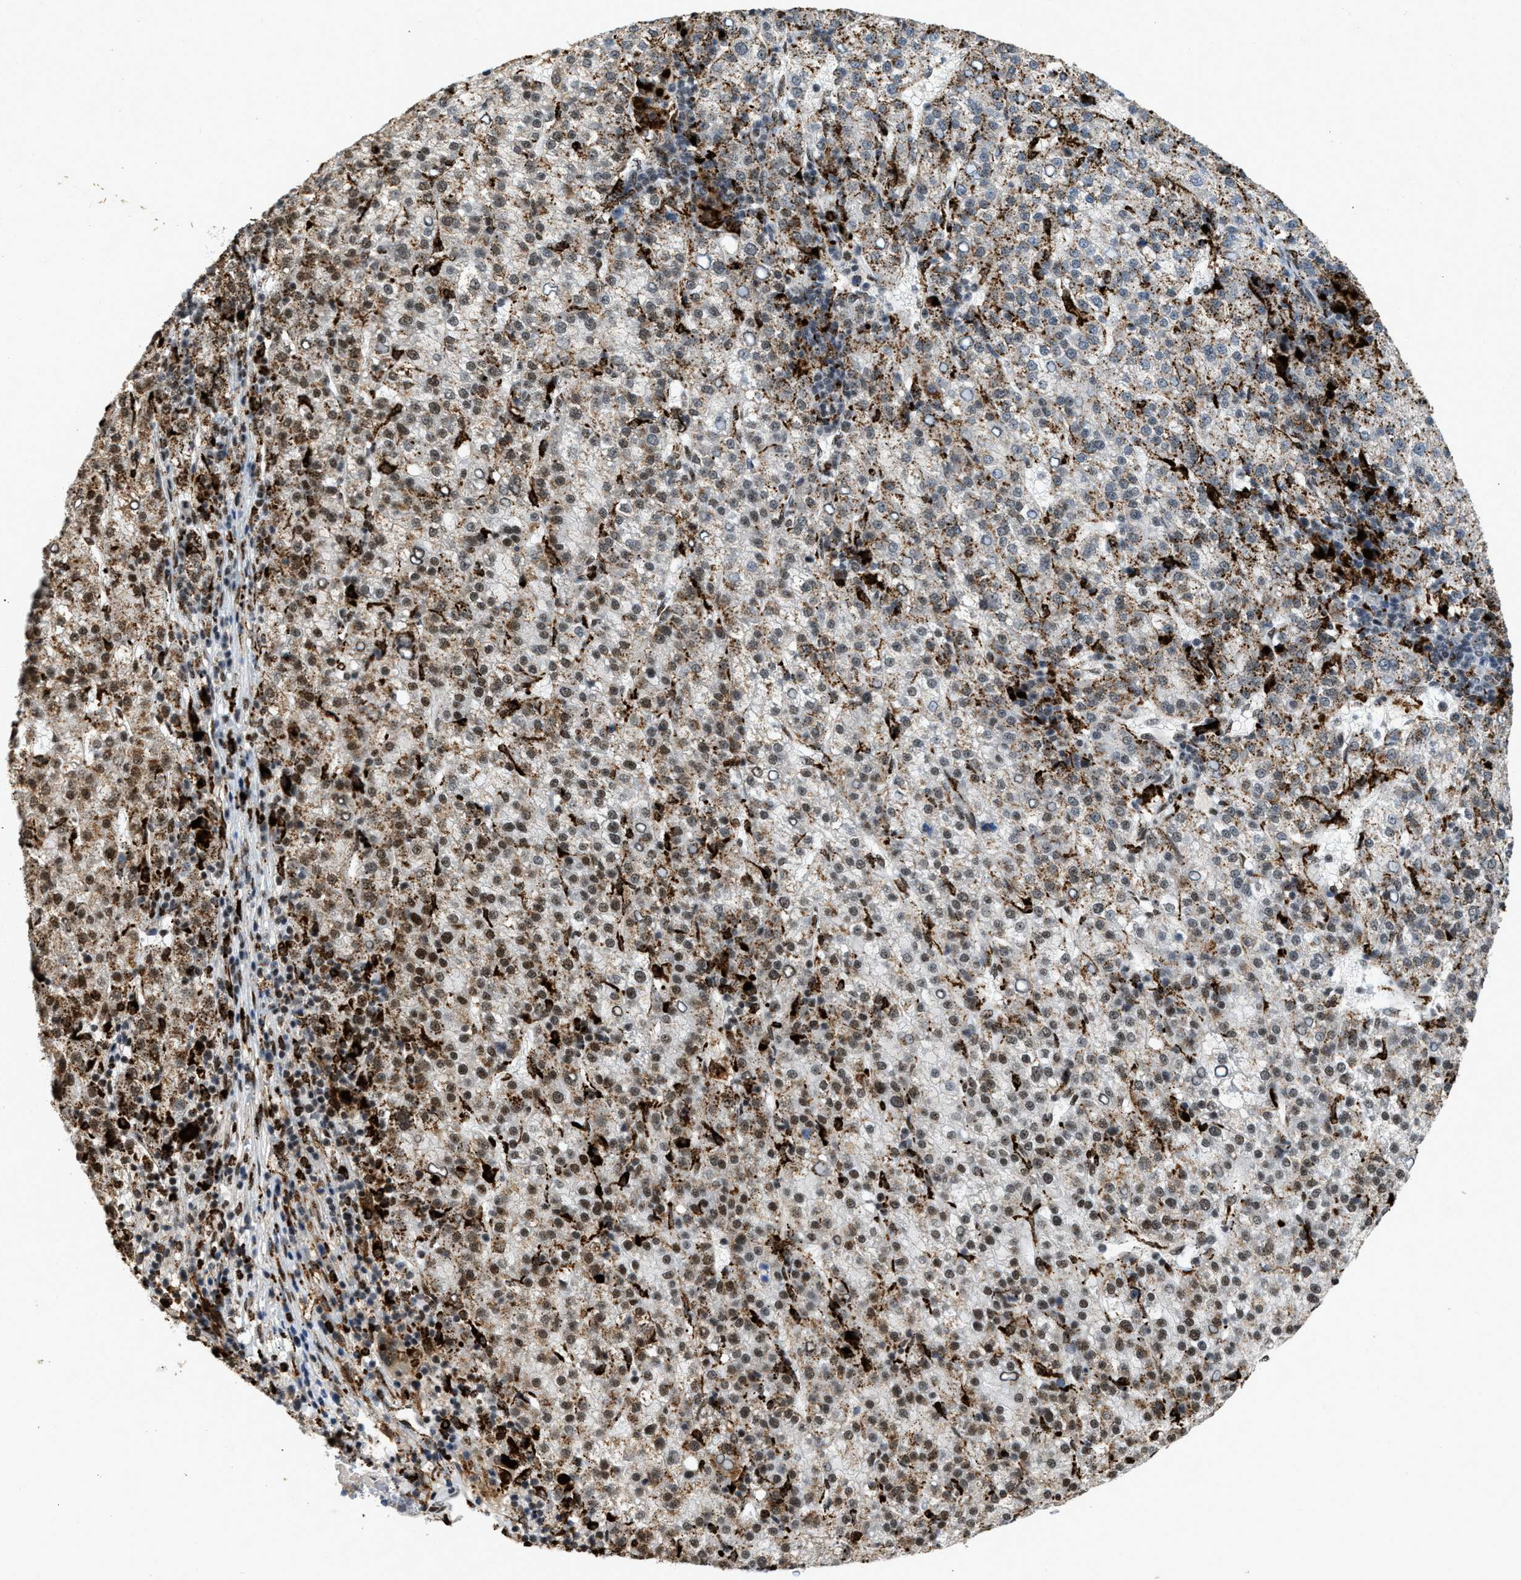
{"staining": {"intensity": "moderate", "quantity": "25%-75%", "location": "cytoplasmic/membranous,nuclear"}, "tissue": "liver cancer", "cell_type": "Tumor cells", "image_type": "cancer", "snomed": [{"axis": "morphology", "description": "Carcinoma, Hepatocellular, NOS"}, {"axis": "topography", "description": "Liver"}], "caption": "A high-resolution histopathology image shows IHC staining of hepatocellular carcinoma (liver), which displays moderate cytoplasmic/membranous and nuclear staining in about 25%-75% of tumor cells.", "gene": "NUMA1", "patient": {"sex": "female", "age": 58}}